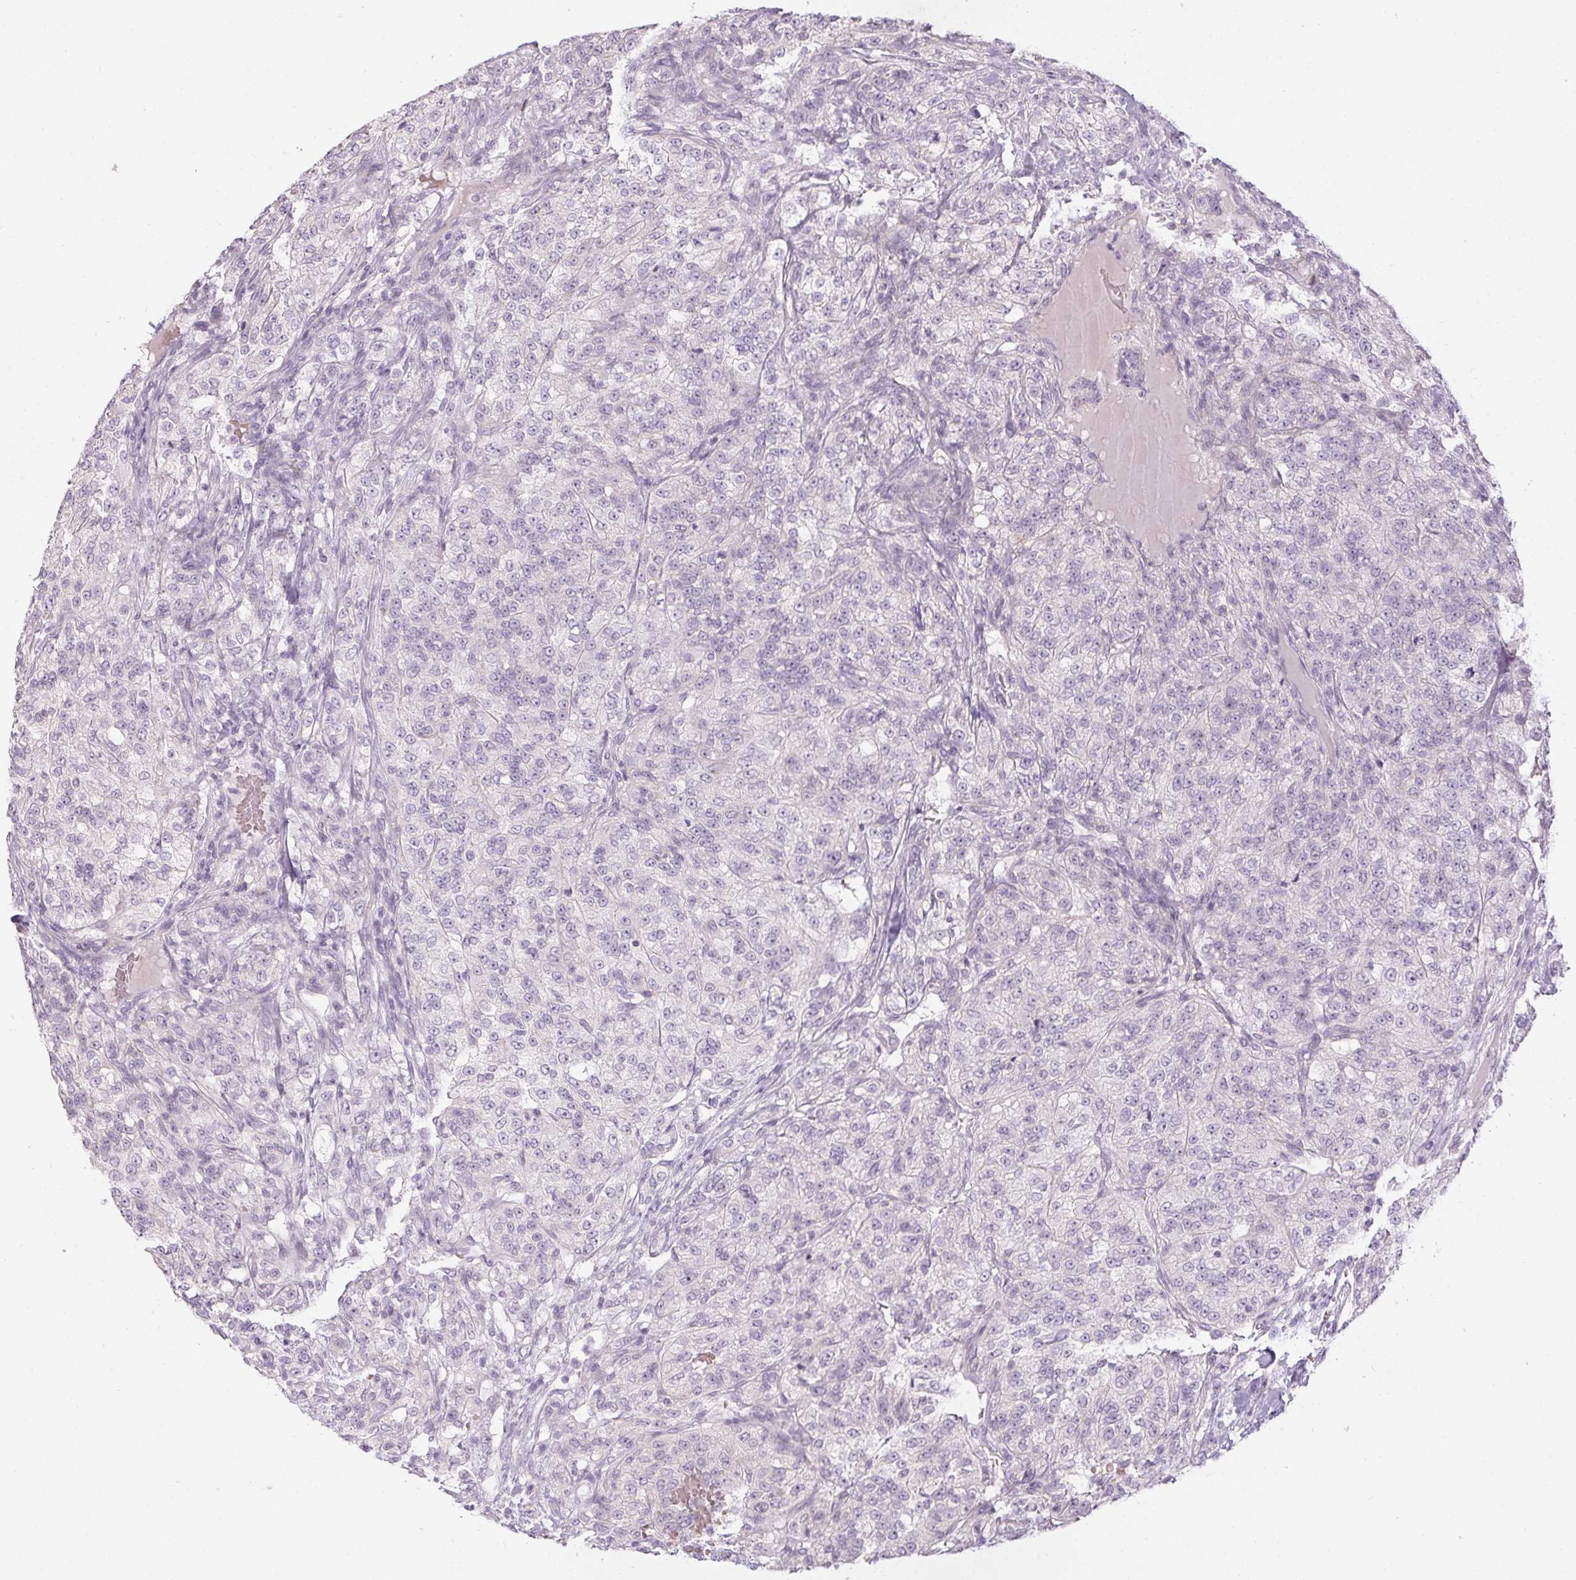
{"staining": {"intensity": "negative", "quantity": "none", "location": "none"}, "tissue": "renal cancer", "cell_type": "Tumor cells", "image_type": "cancer", "snomed": [{"axis": "morphology", "description": "Adenocarcinoma, NOS"}, {"axis": "topography", "description": "Kidney"}], "caption": "This is an immunohistochemistry micrograph of renal cancer. There is no expression in tumor cells.", "gene": "CTCFL", "patient": {"sex": "female", "age": 63}}